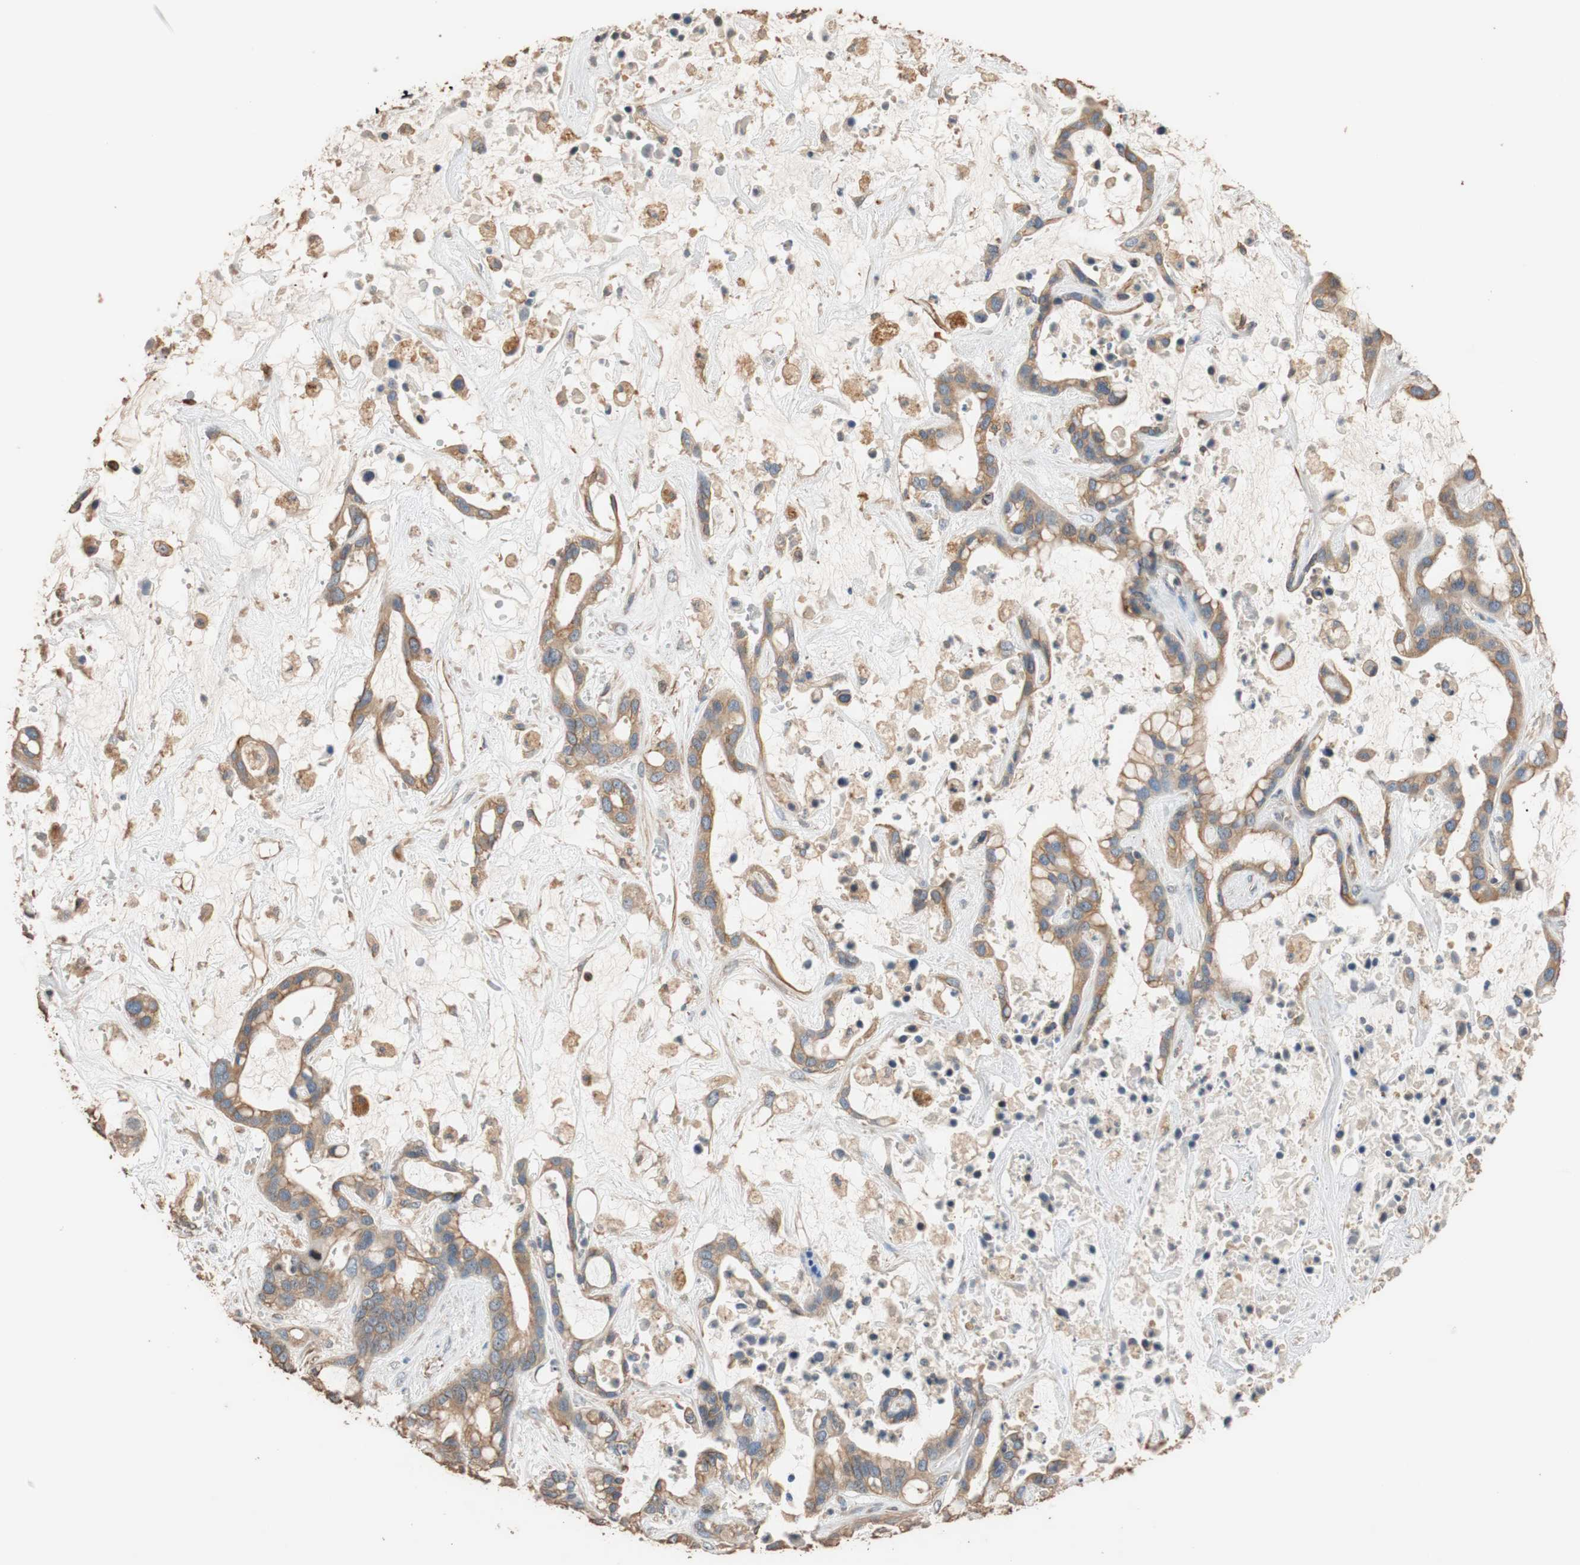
{"staining": {"intensity": "weak", "quantity": ">75%", "location": "cytoplasmic/membranous"}, "tissue": "liver cancer", "cell_type": "Tumor cells", "image_type": "cancer", "snomed": [{"axis": "morphology", "description": "Cholangiocarcinoma"}, {"axis": "topography", "description": "Liver"}], "caption": "Immunohistochemistry (IHC) staining of liver cholangiocarcinoma, which shows low levels of weak cytoplasmic/membranous expression in about >75% of tumor cells indicating weak cytoplasmic/membranous protein expression. The staining was performed using DAB (3,3'-diaminobenzidine) (brown) for protein detection and nuclei were counterstained in hematoxylin (blue).", "gene": "TUBB", "patient": {"sex": "female", "age": 65}}